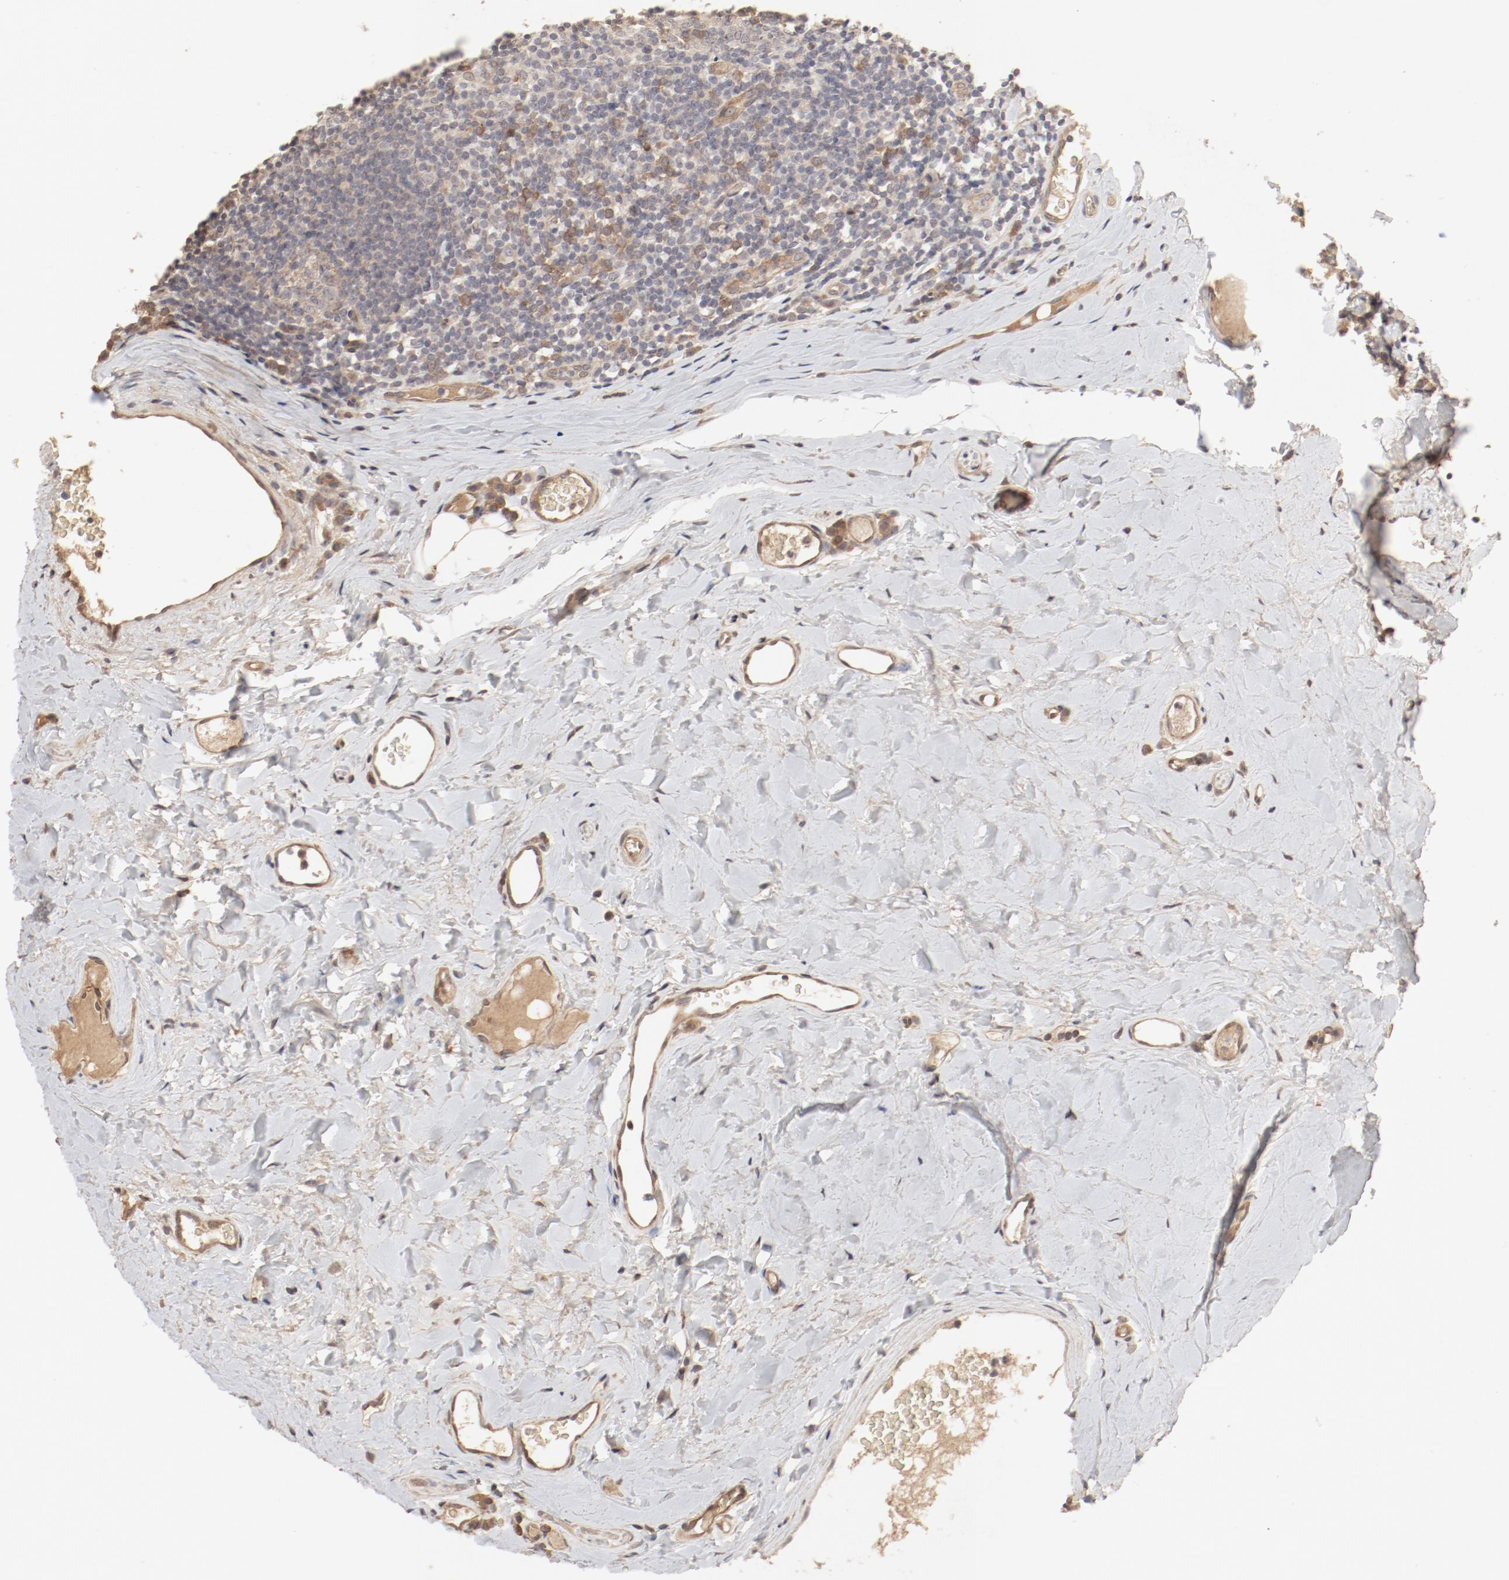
{"staining": {"intensity": "weak", "quantity": "25%-75%", "location": "cytoplasmic/membranous"}, "tissue": "tonsil", "cell_type": "Germinal center cells", "image_type": "normal", "snomed": [{"axis": "morphology", "description": "Normal tissue, NOS"}, {"axis": "topography", "description": "Tonsil"}], "caption": "An immunohistochemistry micrograph of normal tissue is shown. Protein staining in brown highlights weak cytoplasmic/membranous positivity in tonsil within germinal center cells.", "gene": "IL3RA", "patient": {"sex": "male", "age": 31}}